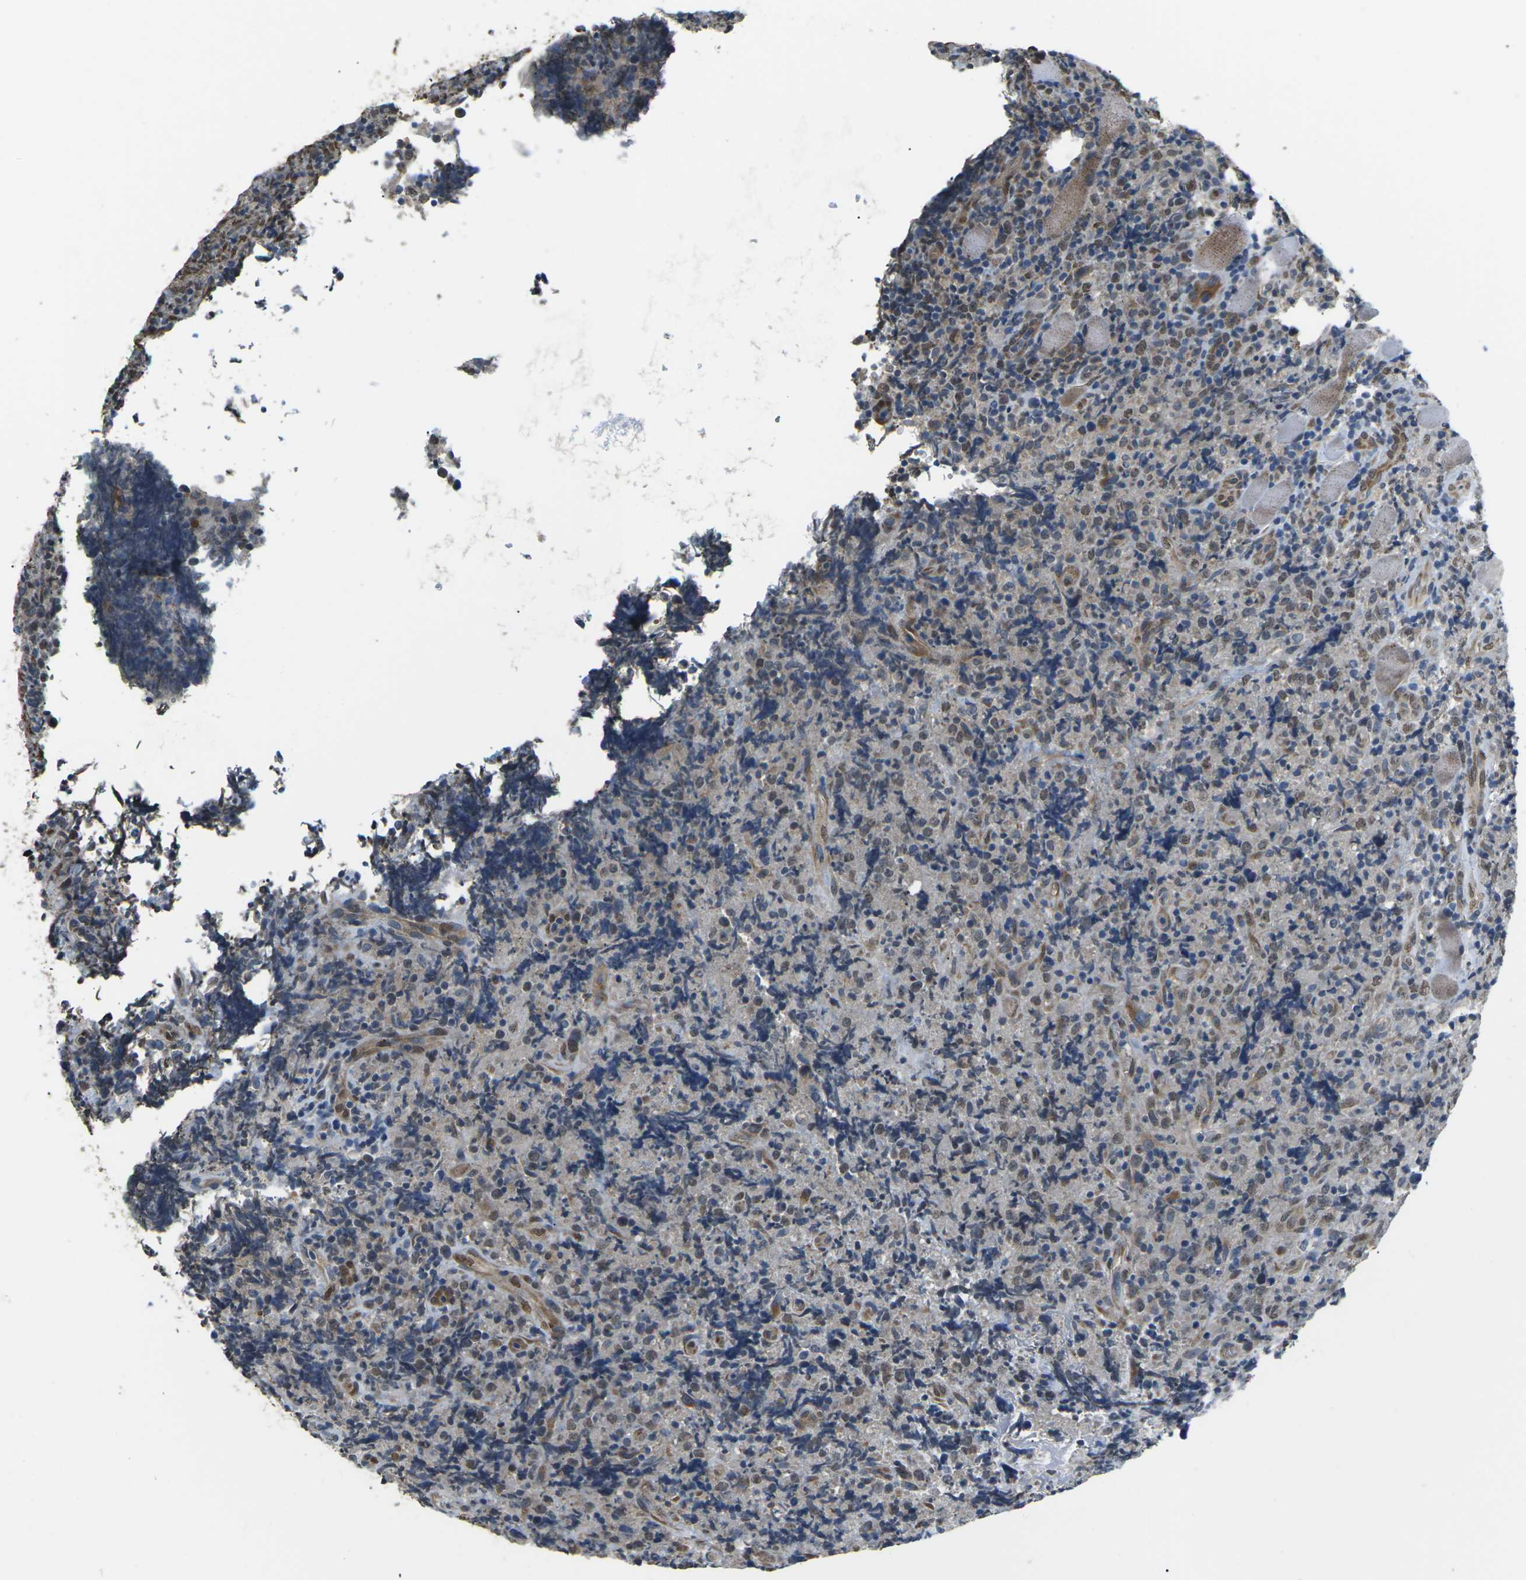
{"staining": {"intensity": "weak", "quantity": ">75%", "location": "nuclear"}, "tissue": "lymphoma", "cell_type": "Tumor cells", "image_type": "cancer", "snomed": [{"axis": "morphology", "description": "Malignant lymphoma, non-Hodgkin's type, High grade"}, {"axis": "topography", "description": "Tonsil"}], "caption": "This image displays immunohistochemistry (IHC) staining of lymphoma, with low weak nuclear positivity in approximately >75% of tumor cells.", "gene": "ERBB4", "patient": {"sex": "female", "age": 36}}